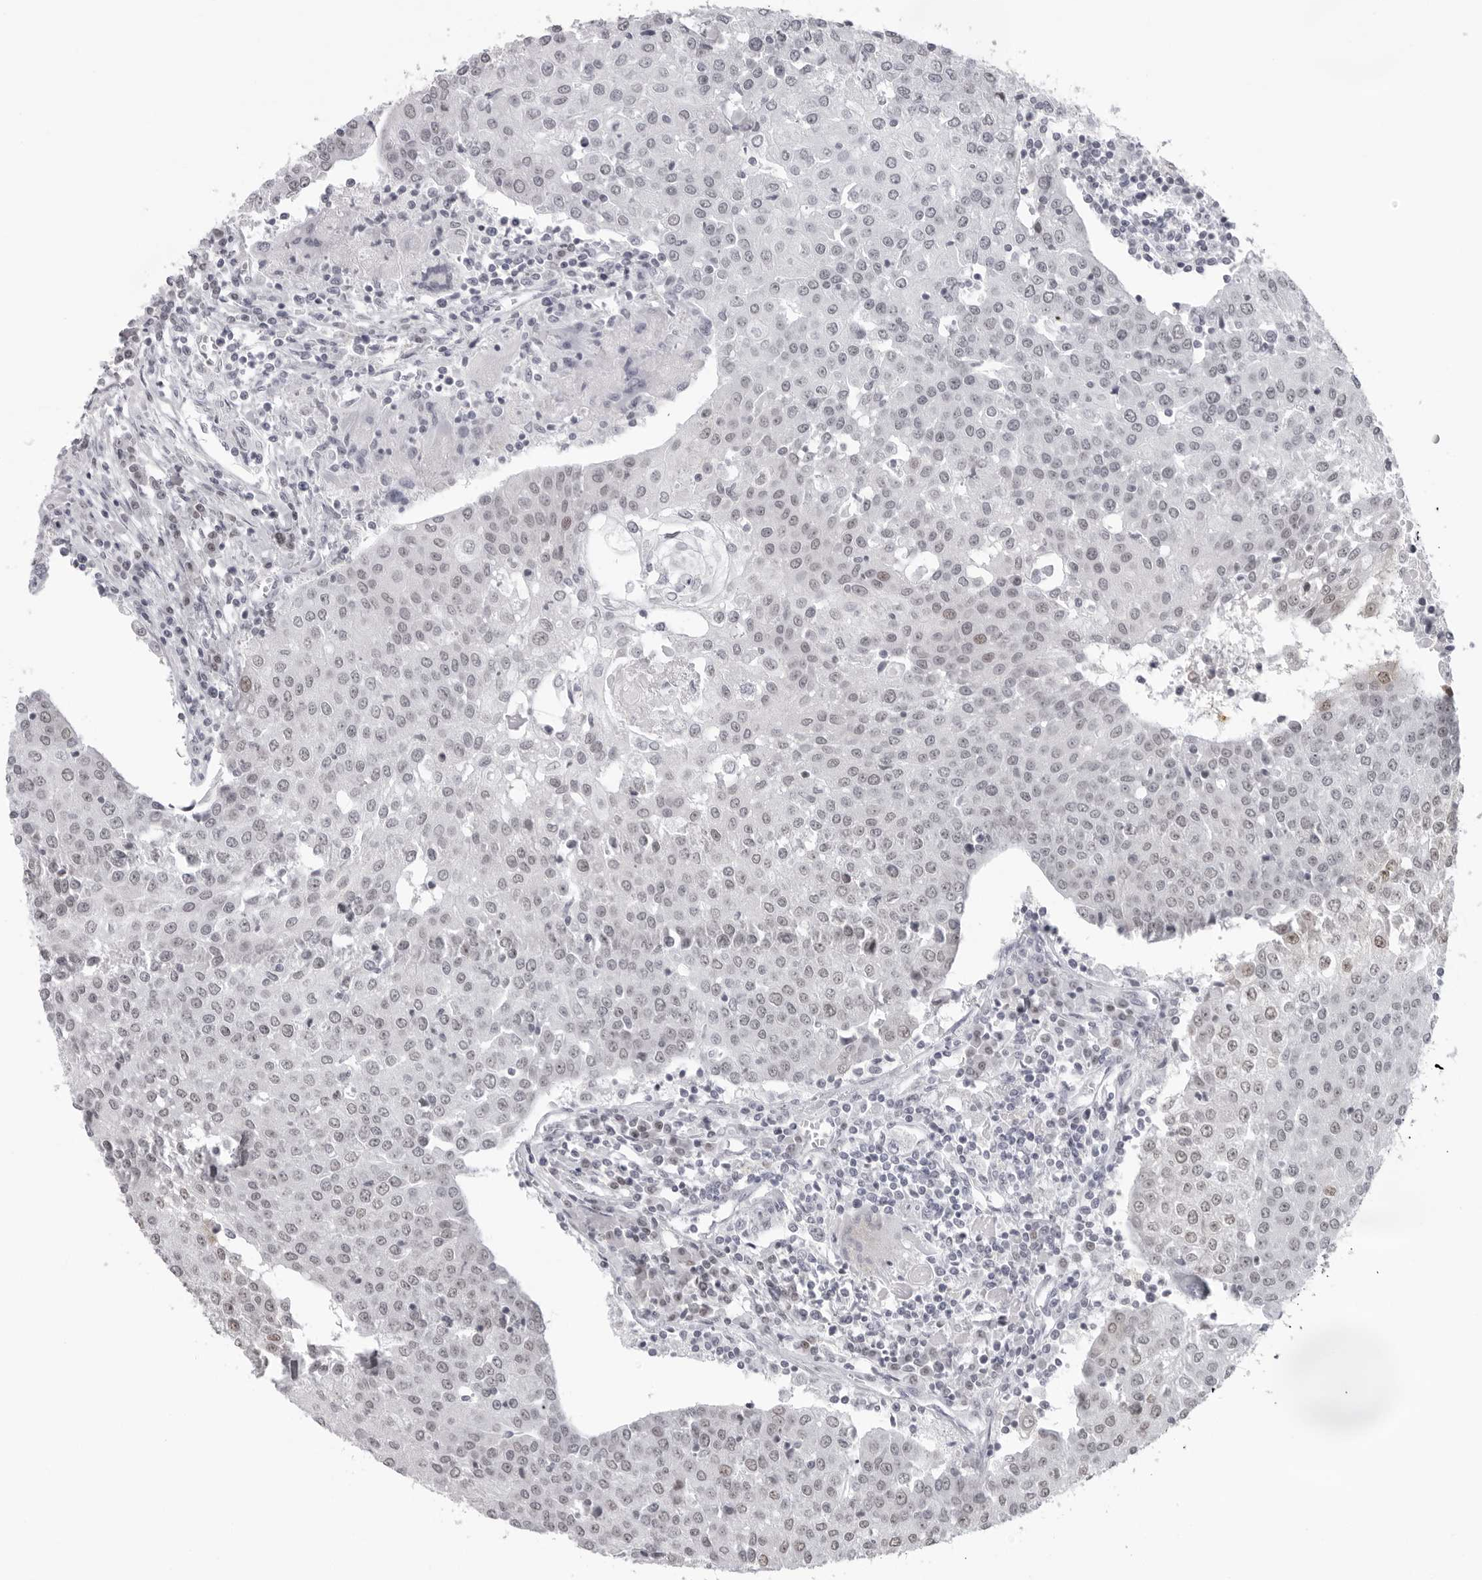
{"staining": {"intensity": "weak", "quantity": "25%-75%", "location": "nuclear"}, "tissue": "urothelial cancer", "cell_type": "Tumor cells", "image_type": "cancer", "snomed": [{"axis": "morphology", "description": "Urothelial carcinoma, High grade"}, {"axis": "topography", "description": "Urinary bladder"}], "caption": "Immunohistochemical staining of human urothelial carcinoma (high-grade) exhibits low levels of weak nuclear staining in about 25%-75% of tumor cells. Immunohistochemistry stains the protein in brown and the nuclei are stained blue.", "gene": "ESPN", "patient": {"sex": "female", "age": 85}}